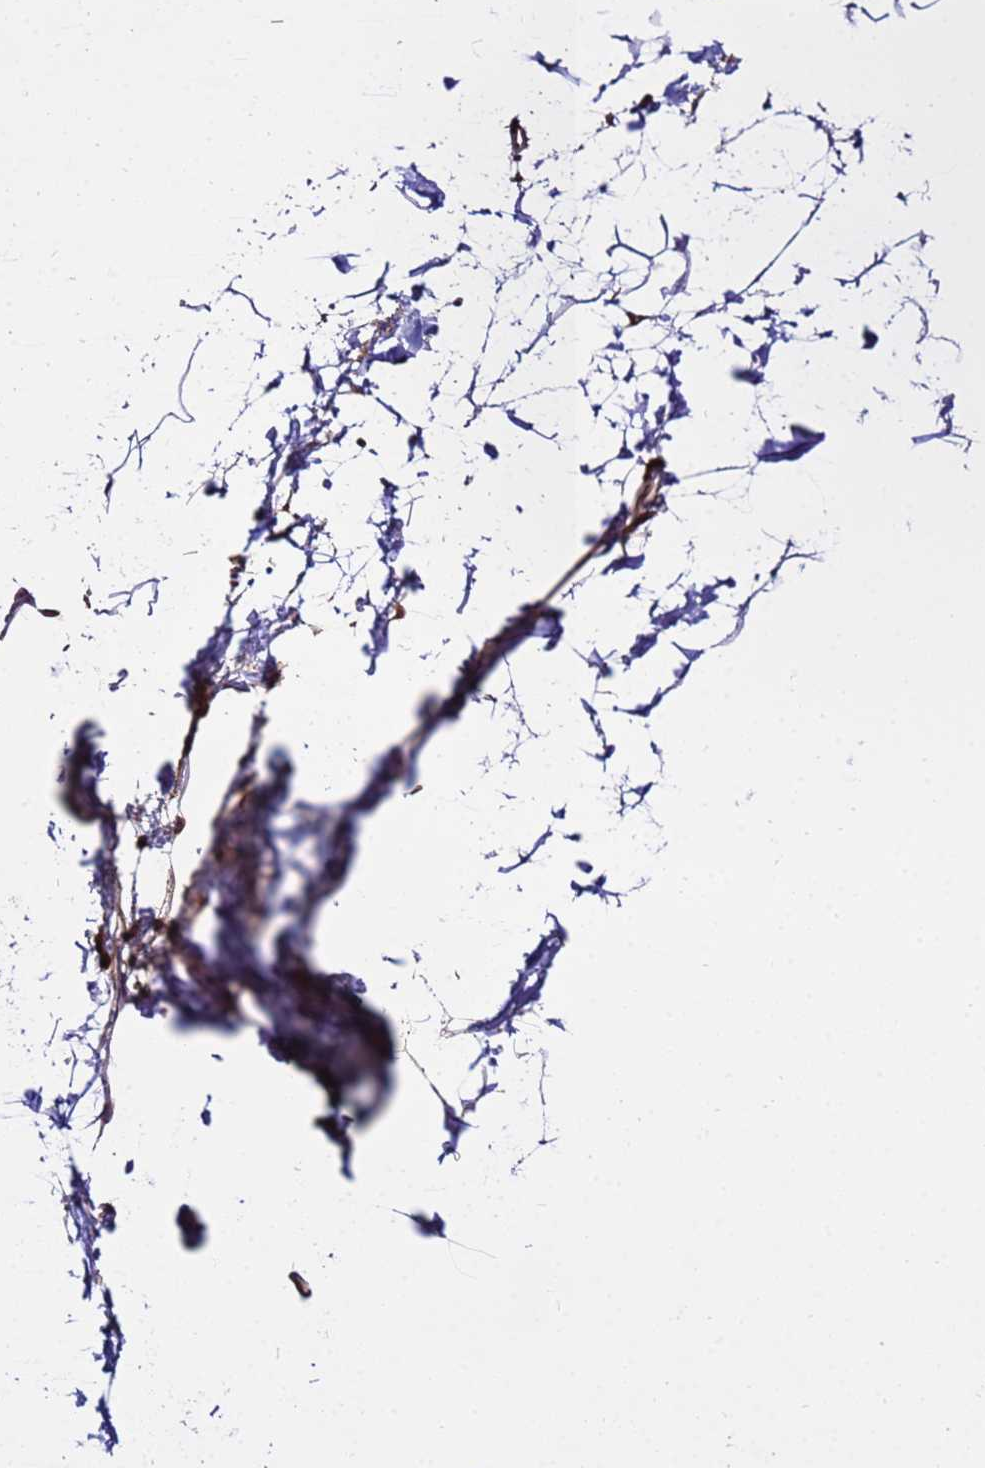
{"staining": {"intensity": "negative", "quantity": "none", "location": "none"}, "tissue": "adipose tissue", "cell_type": "Adipocytes", "image_type": "normal", "snomed": [{"axis": "morphology", "description": "Normal tissue, NOS"}, {"axis": "topography", "description": "Adipose tissue"}], "caption": "Adipose tissue was stained to show a protein in brown. There is no significant expression in adipocytes. (Stains: DAB immunohistochemistry (IHC) with hematoxylin counter stain, Microscopy: brightfield microscopy at high magnification).", "gene": "GET3", "patient": {"sex": "female", "age": 37}}